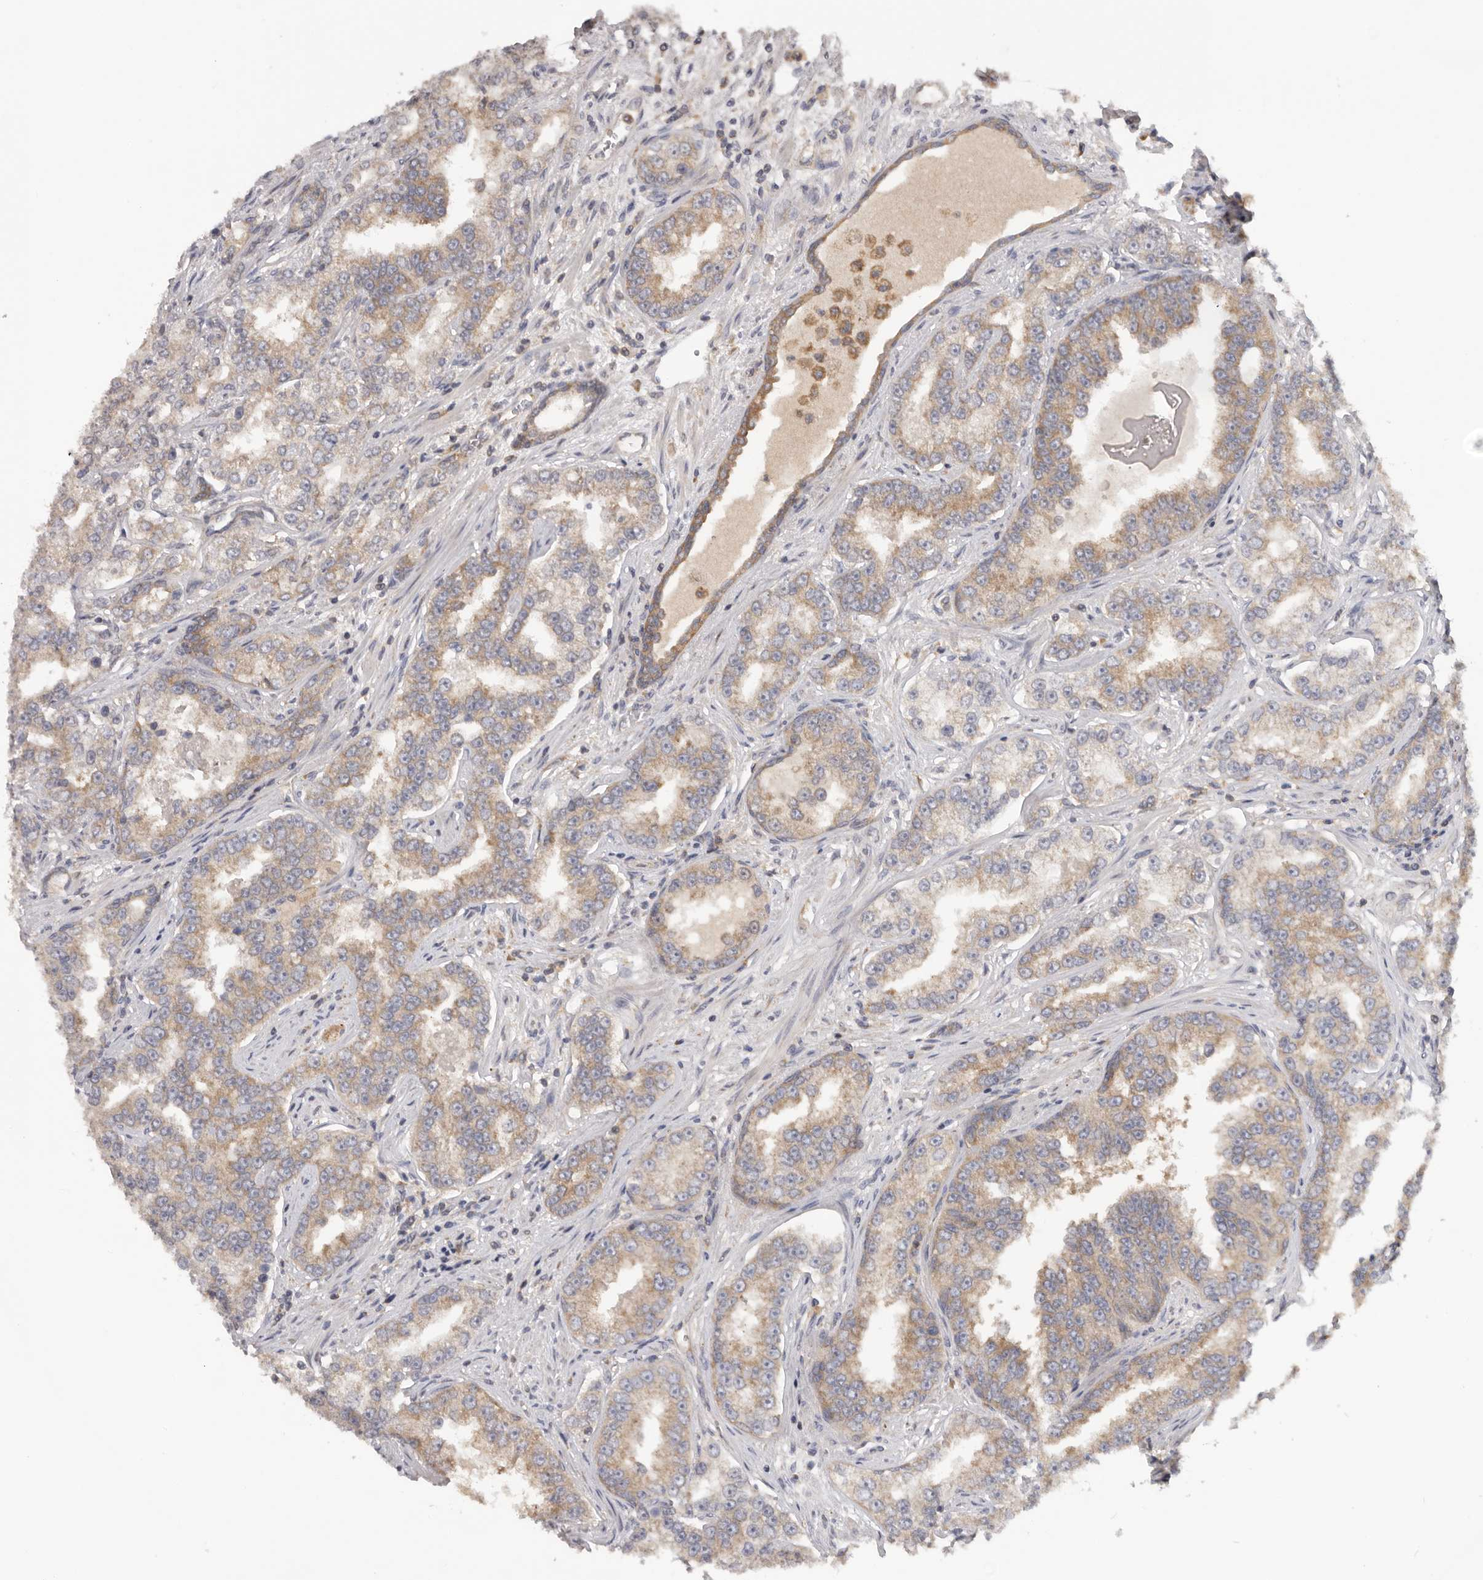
{"staining": {"intensity": "moderate", "quantity": ">75%", "location": "cytoplasmic/membranous"}, "tissue": "prostate cancer", "cell_type": "Tumor cells", "image_type": "cancer", "snomed": [{"axis": "morphology", "description": "Normal tissue, NOS"}, {"axis": "morphology", "description": "Adenocarcinoma, High grade"}, {"axis": "topography", "description": "Prostate"}], "caption": "High-grade adenocarcinoma (prostate) was stained to show a protein in brown. There is medium levels of moderate cytoplasmic/membranous expression in approximately >75% of tumor cells.", "gene": "PPP1R42", "patient": {"sex": "male", "age": 83}}